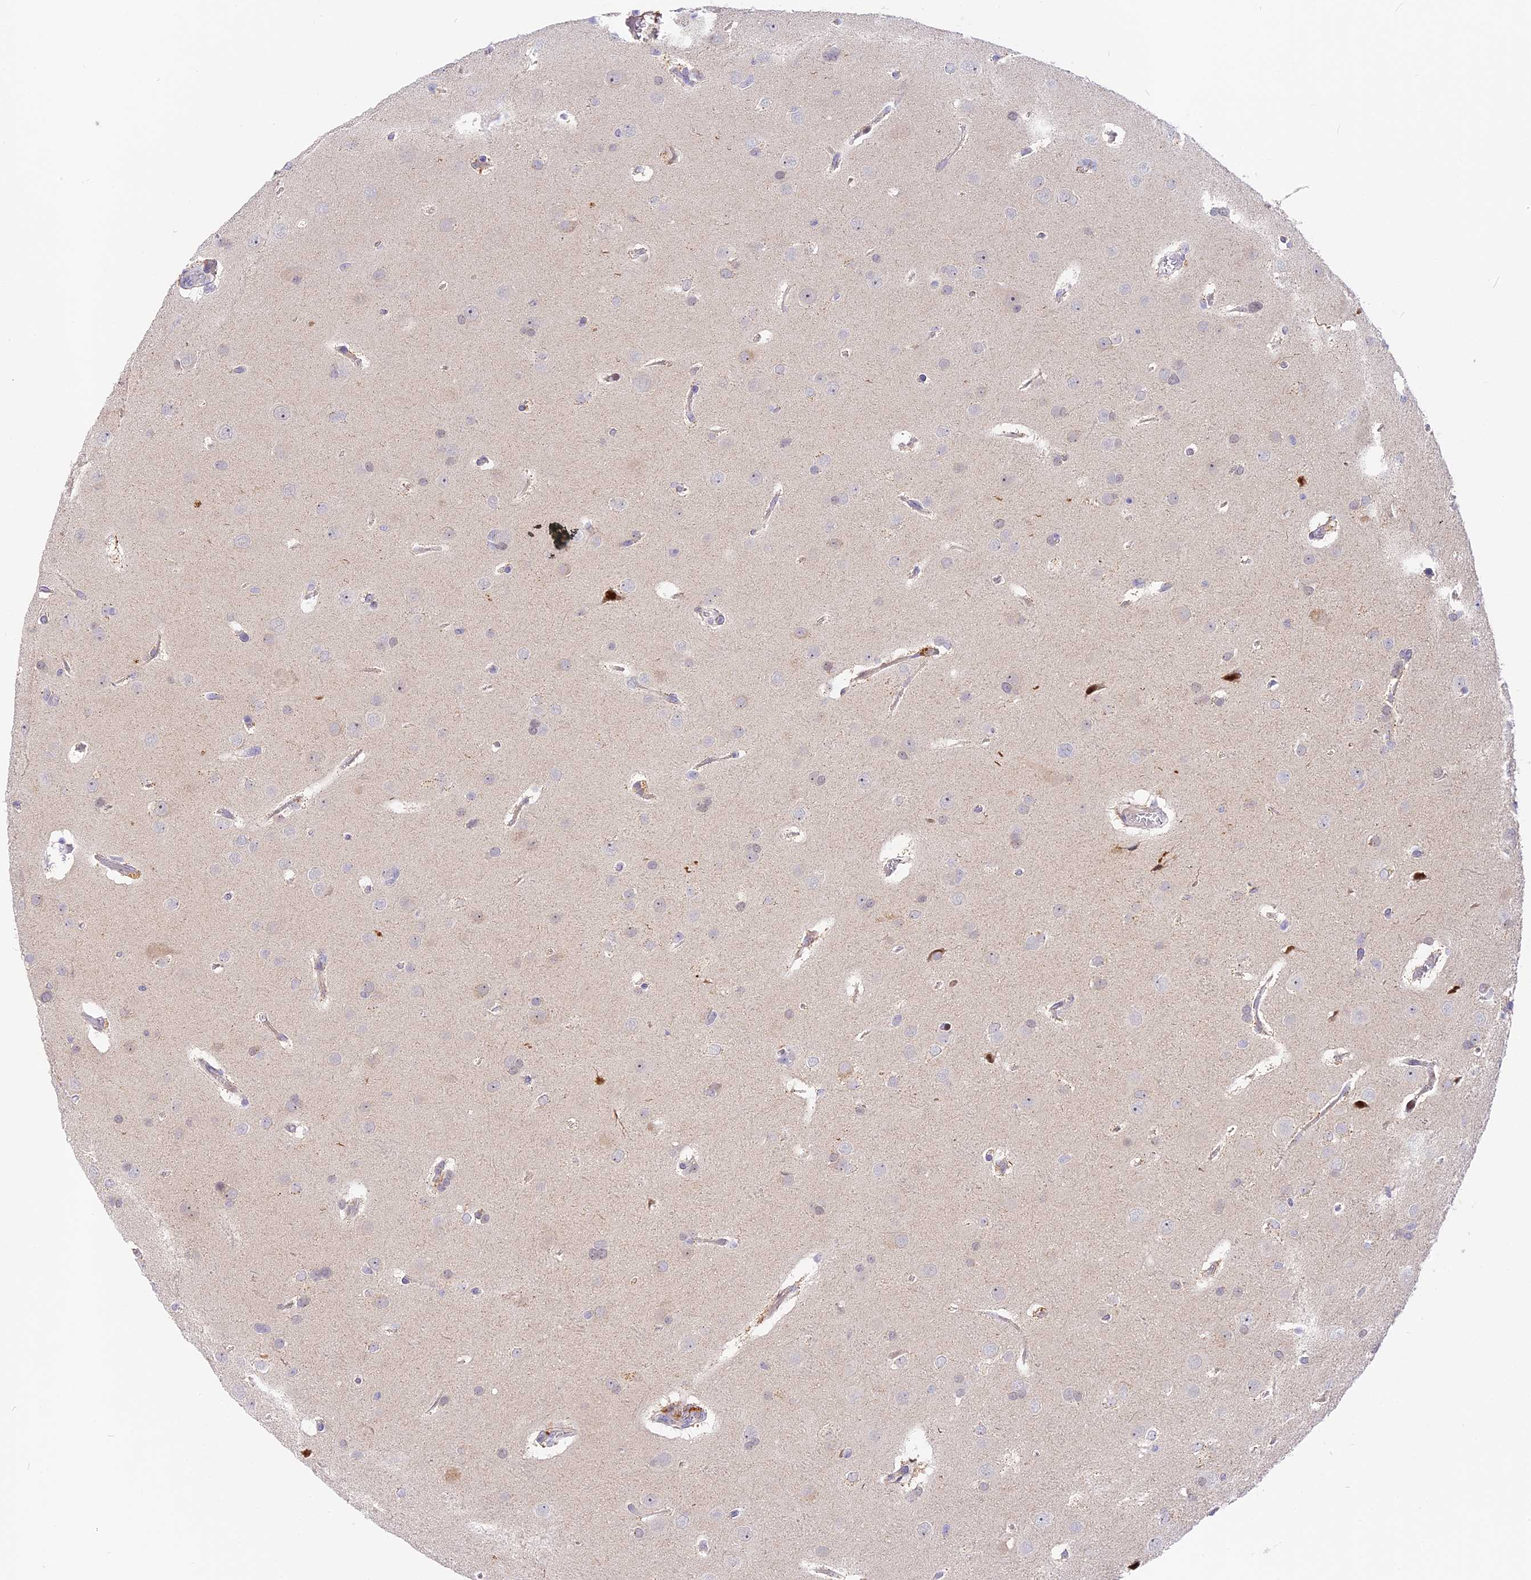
{"staining": {"intensity": "negative", "quantity": "none", "location": "none"}, "tissue": "glioma", "cell_type": "Tumor cells", "image_type": "cancer", "snomed": [{"axis": "morphology", "description": "Glioma, malignant, Low grade"}, {"axis": "topography", "description": "Brain"}], "caption": "Immunohistochemistry micrograph of glioma stained for a protein (brown), which exhibits no staining in tumor cells.", "gene": "MIDN", "patient": {"sex": "female", "age": 32}}